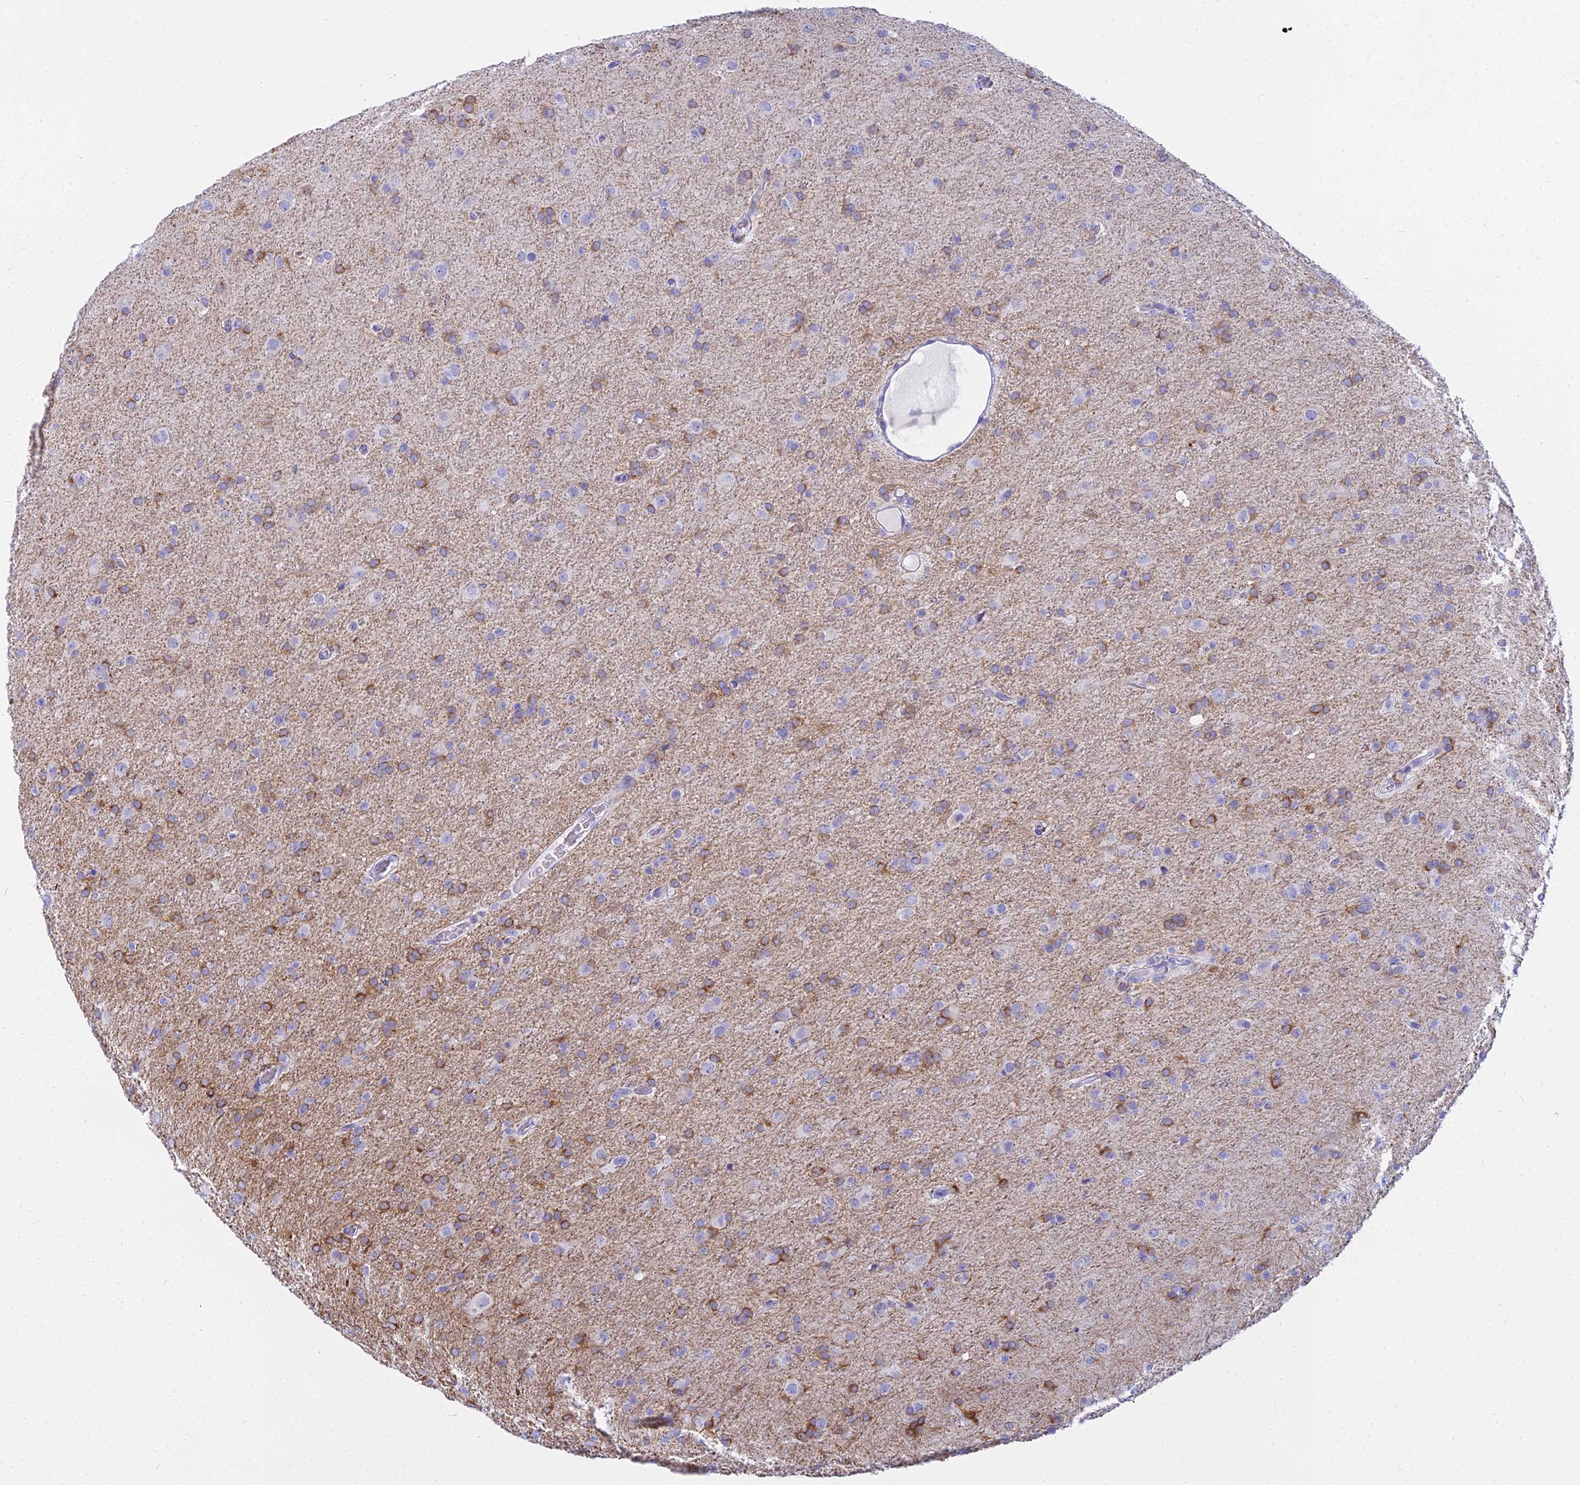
{"staining": {"intensity": "moderate", "quantity": "25%-75%", "location": "cytoplasmic/membranous"}, "tissue": "glioma", "cell_type": "Tumor cells", "image_type": "cancer", "snomed": [{"axis": "morphology", "description": "Glioma, malignant, Low grade"}, {"axis": "topography", "description": "Brain"}], "caption": "Glioma tissue demonstrates moderate cytoplasmic/membranous staining in approximately 25%-75% of tumor cells", "gene": "EVI2A", "patient": {"sex": "male", "age": 65}}